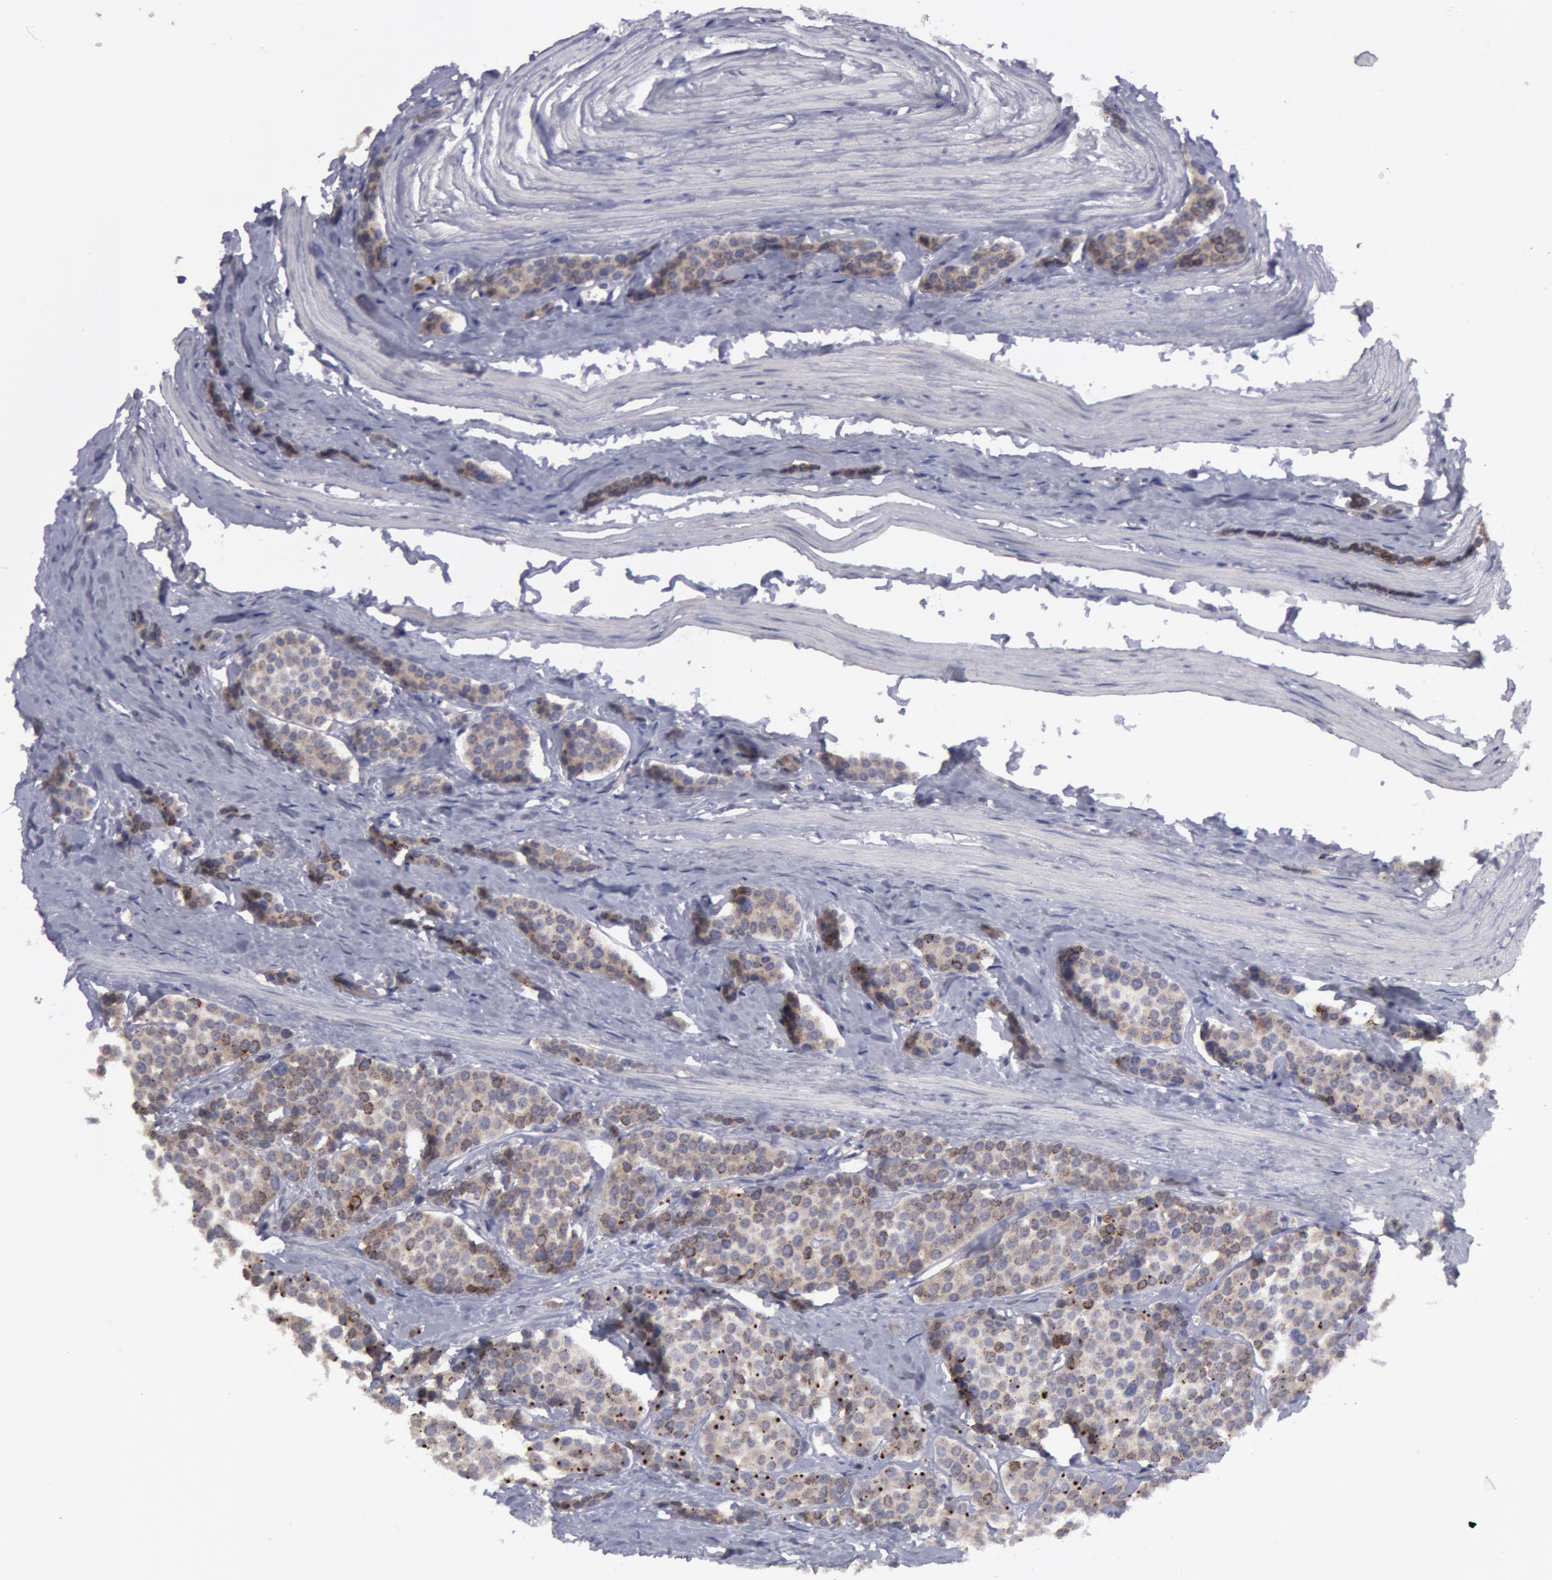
{"staining": {"intensity": "weak", "quantity": "25%-75%", "location": "cytoplasmic/membranous"}, "tissue": "carcinoid", "cell_type": "Tumor cells", "image_type": "cancer", "snomed": [{"axis": "morphology", "description": "Carcinoid, malignant, NOS"}, {"axis": "topography", "description": "Small intestine"}], "caption": "The immunohistochemical stain highlights weak cytoplasmic/membranous positivity in tumor cells of carcinoid (malignant) tissue.", "gene": "ERBB2", "patient": {"sex": "male", "age": 60}}